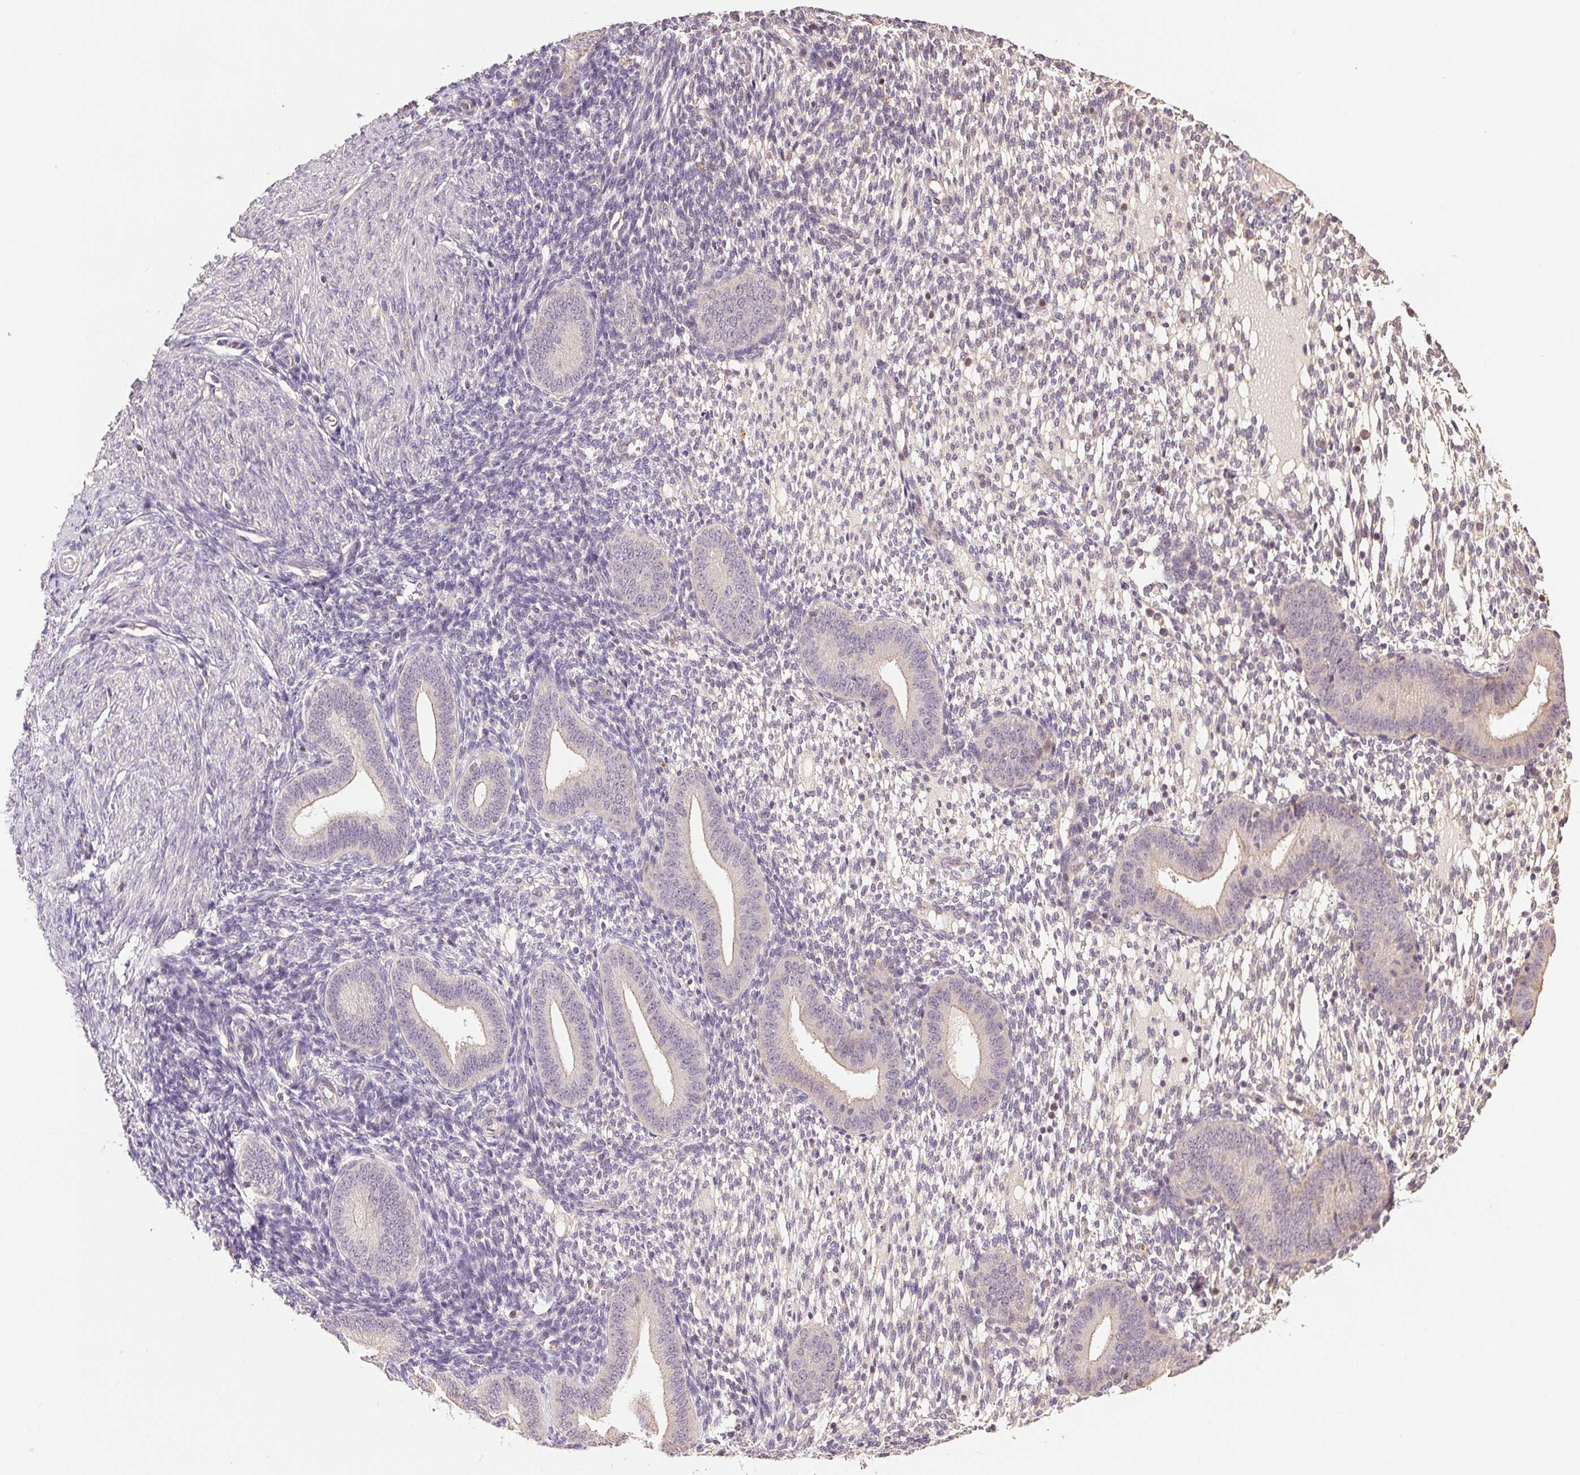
{"staining": {"intensity": "negative", "quantity": "none", "location": "none"}, "tissue": "endometrium", "cell_type": "Cells in endometrial stroma", "image_type": "normal", "snomed": [{"axis": "morphology", "description": "Normal tissue, NOS"}, {"axis": "topography", "description": "Endometrium"}], "caption": "An immunohistochemistry photomicrograph of benign endometrium is shown. There is no staining in cells in endometrial stroma of endometrium.", "gene": "TMEM253", "patient": {"sex": "female", "age": 40}}